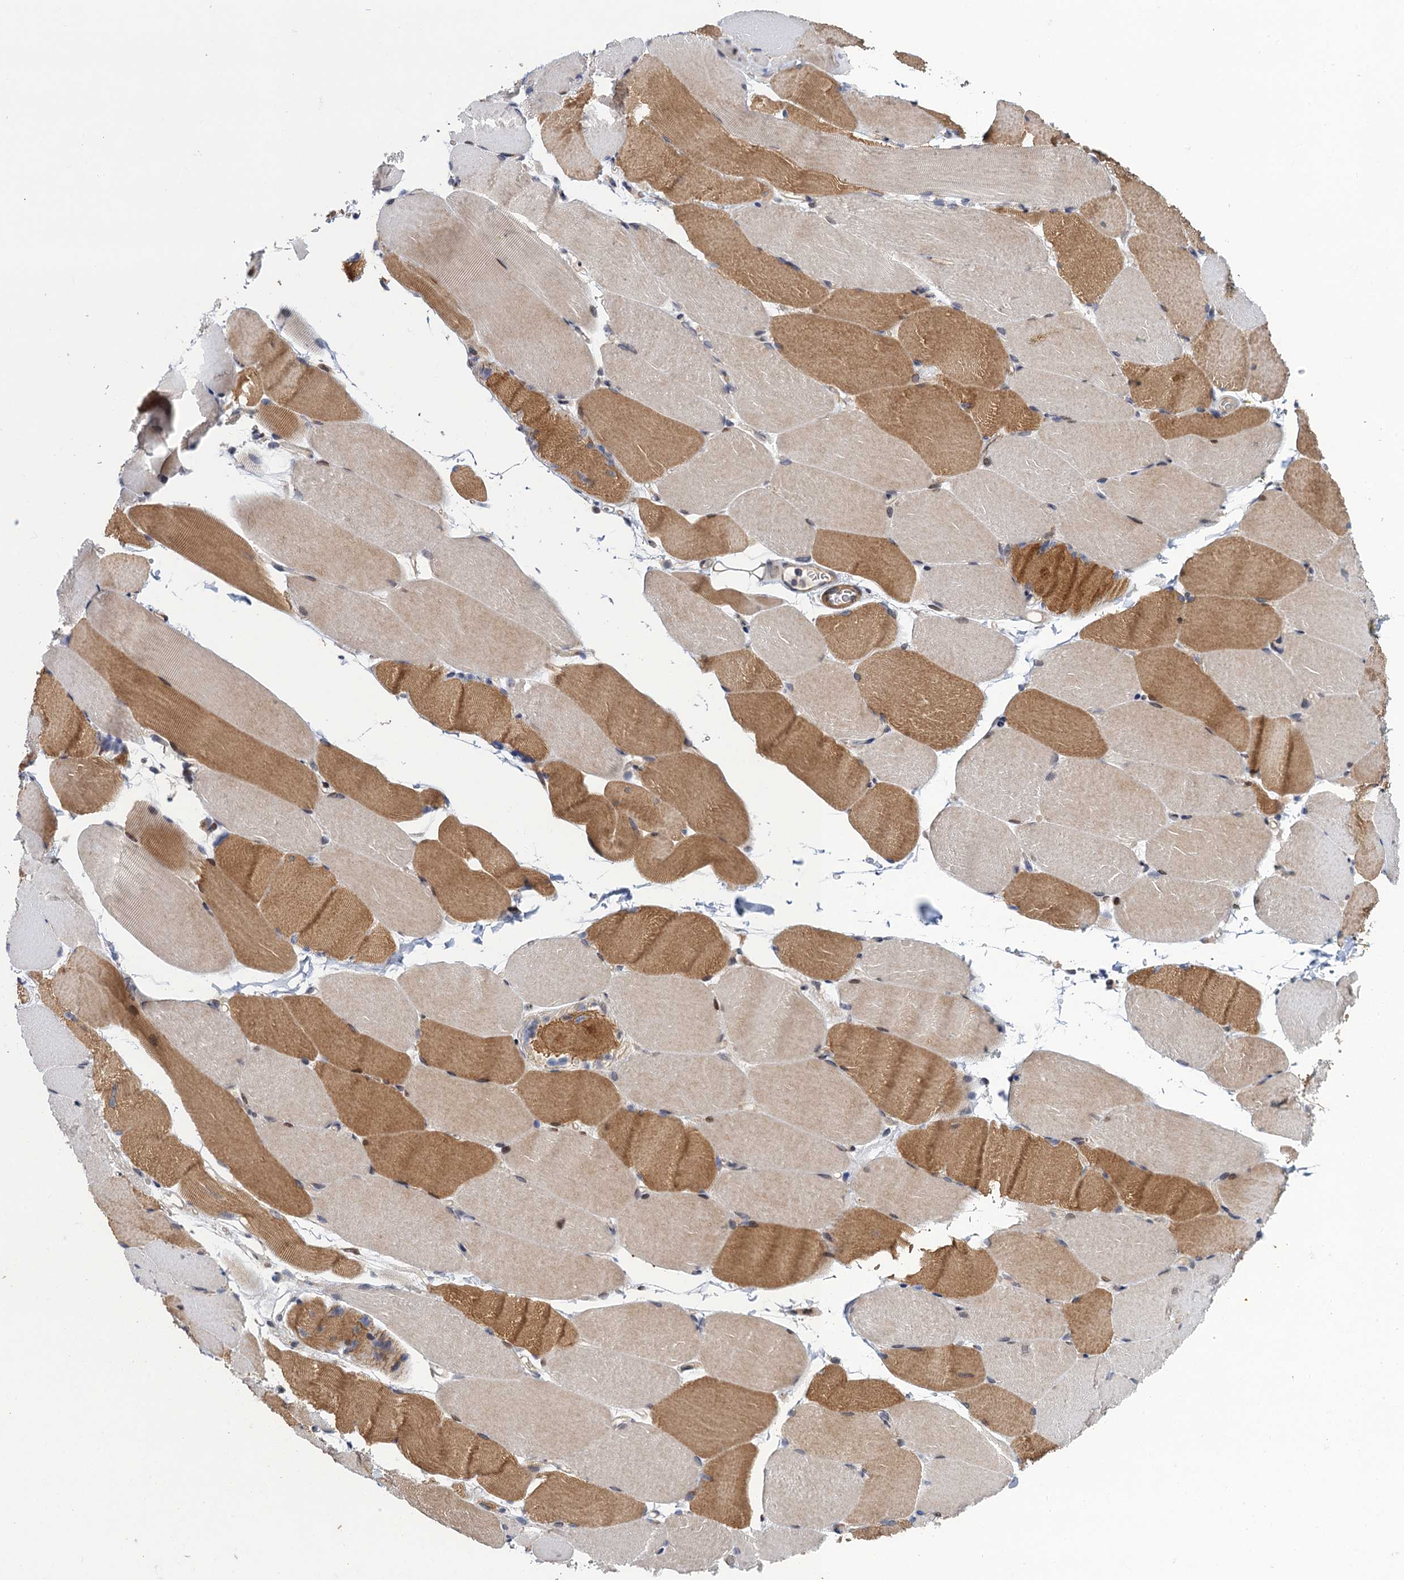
{"staining": {"intensity": "moderate", "quantity": "25%-75%", "location": "cytoplasmic/membranous"}, "tissue": "skeletal muscle", "cell_type": "Myocytes", "image_type": "normal", "snomed": [{"axis": "morphology", "description": "Normal tissue, NOS"}, {"axis": "topography", "description": "Skeletal muscle"}, {"axis": "topography", "description": "Parathyroid gland"}], "caption": "Approximately 25%-75% of myocytes in unremarkable human skeletal muscle display moderate cytoplasmic/membranous protein staining as visualized by brown immunohistochemical staining.", "gene": "NEK8", "patient": {"sex": "female", "age": 37}}